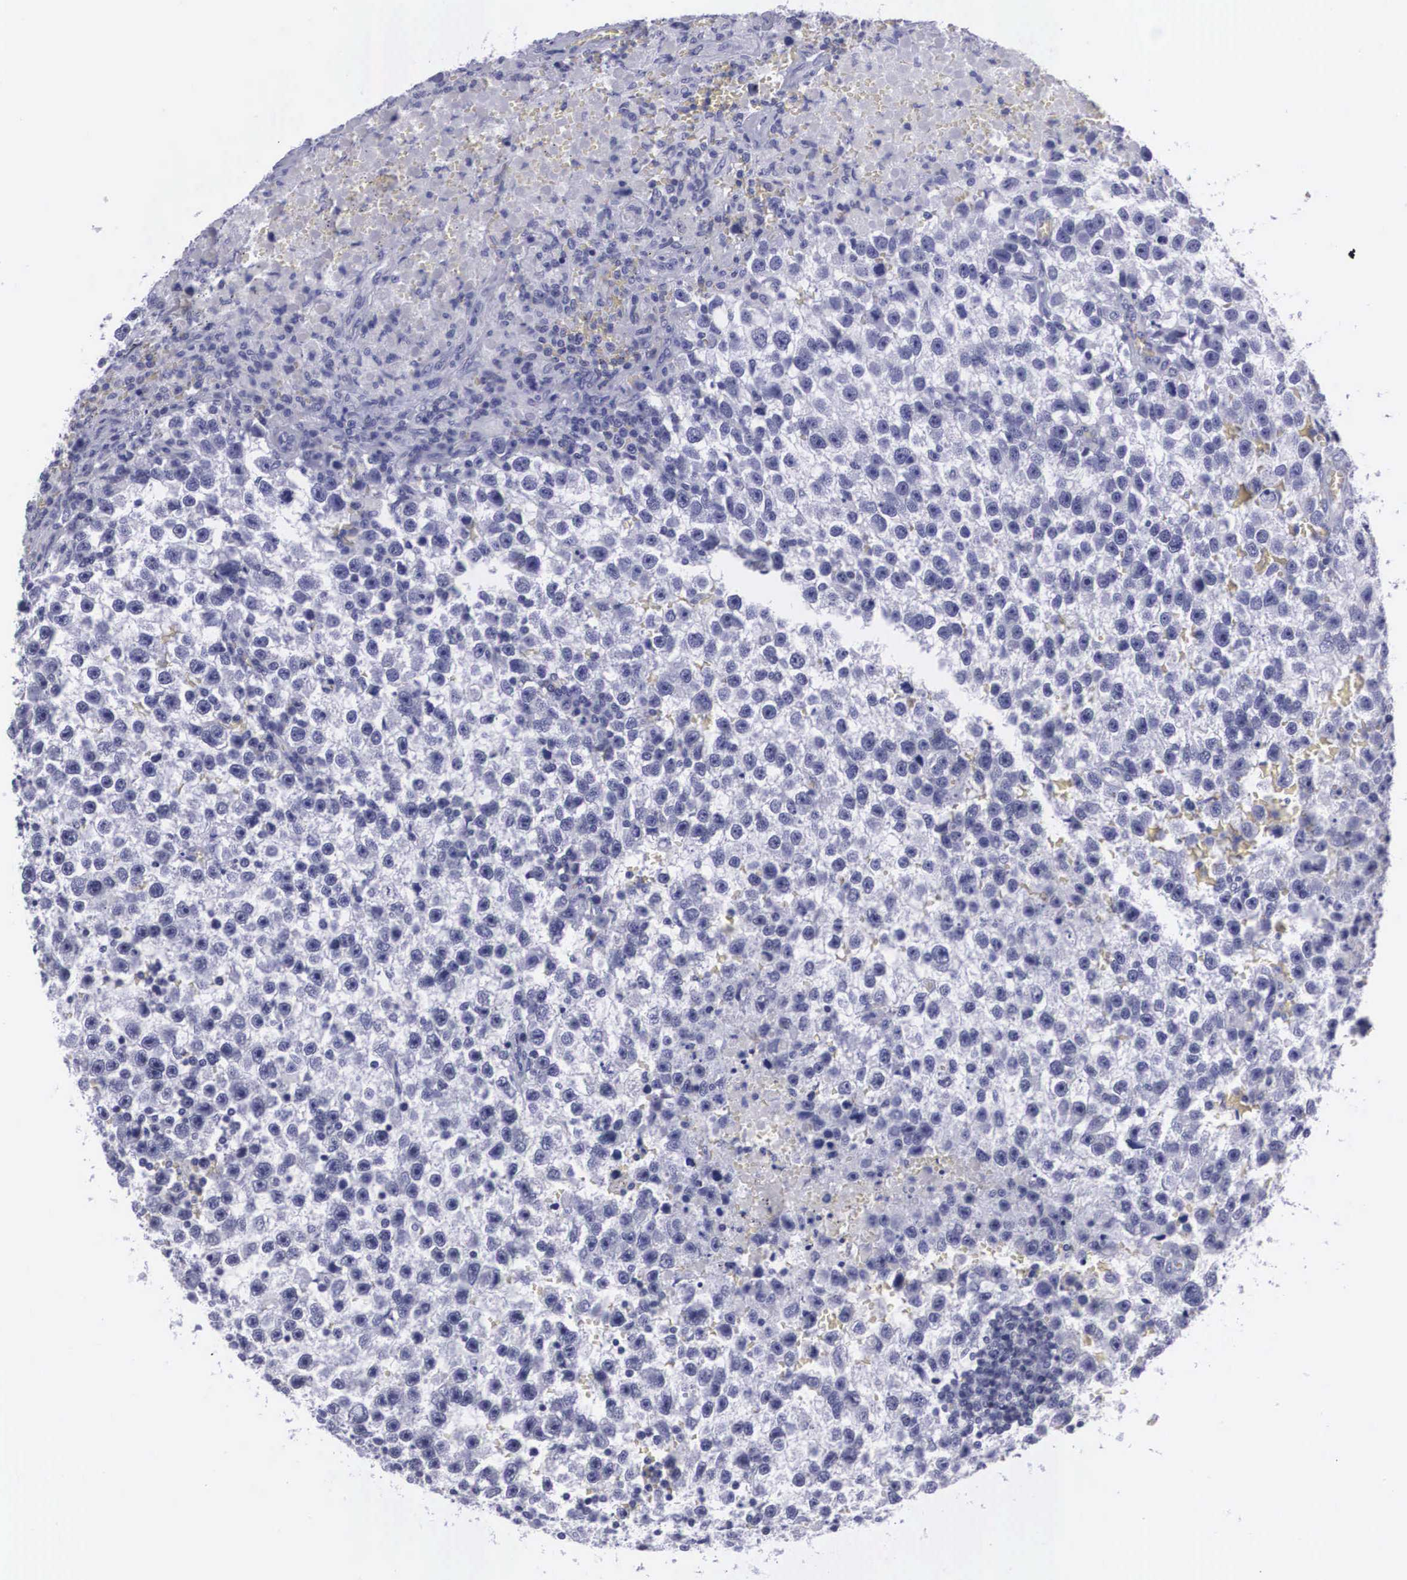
{"staining": {"intensity": "negative", "quantity": "none", "location": "none"}, "tissue": "testis cancer", "cell_type": "Tumor cells", "image_type": "cancer", "snomed": [{"axis": "morphology", "description": "Seminoma, NOS"}, {"axis": "topography", "description": "Testis"}], "caption": "Histopathology image shows no significant protein staining in tumor cells of testis cancer (seminoma). (IHC, brightfield microscopy, high magnification).", "gene": "C22orf31", "patient": {"sex": "male", "age": 33}}